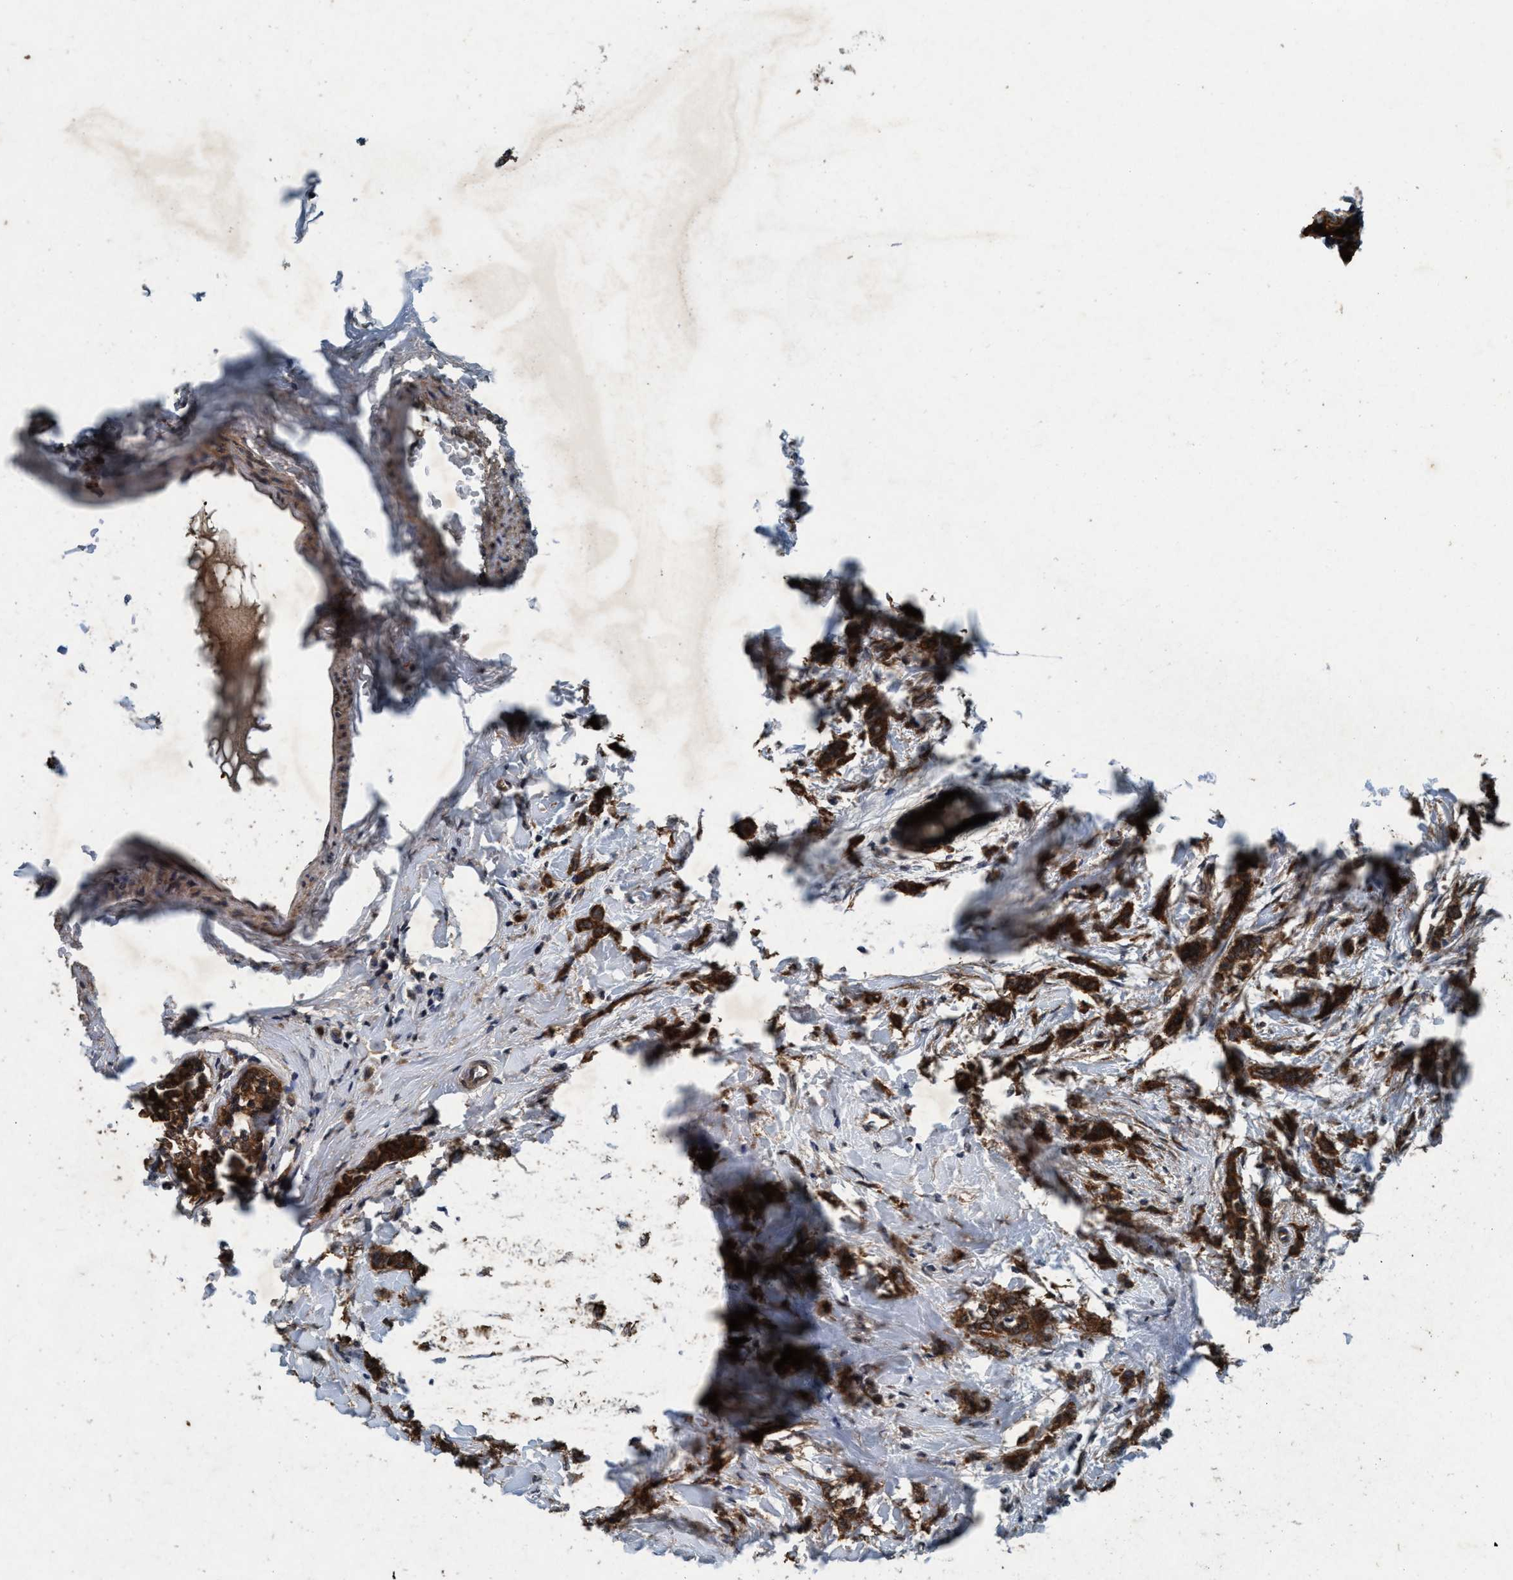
{"staining": {"intensity": "strong", "quantity": ">75%", "location": "cytoplasmic/membranous"}, "tissue": "breast cancer", "cell_type": "Tumor cells", "image_type": "cancer", "snomed": [{"axis": "morphology", "description": "Lobular carcinoma, in situ"}, {"axis": "morphology", "description": "Lobular carcinoma"}, {"axis": "topography", "description": "Breast"}], "caption": "A high-resolution histopathology image shows immunohistochemistry (IHC) staining of breast lobular carcinoma, which shows strong cytoplasmic/membranous expression in approximately >75% of tumor cells.", "gene": "AKT1S1", "patient": {"sex": "female", "age": 41}}